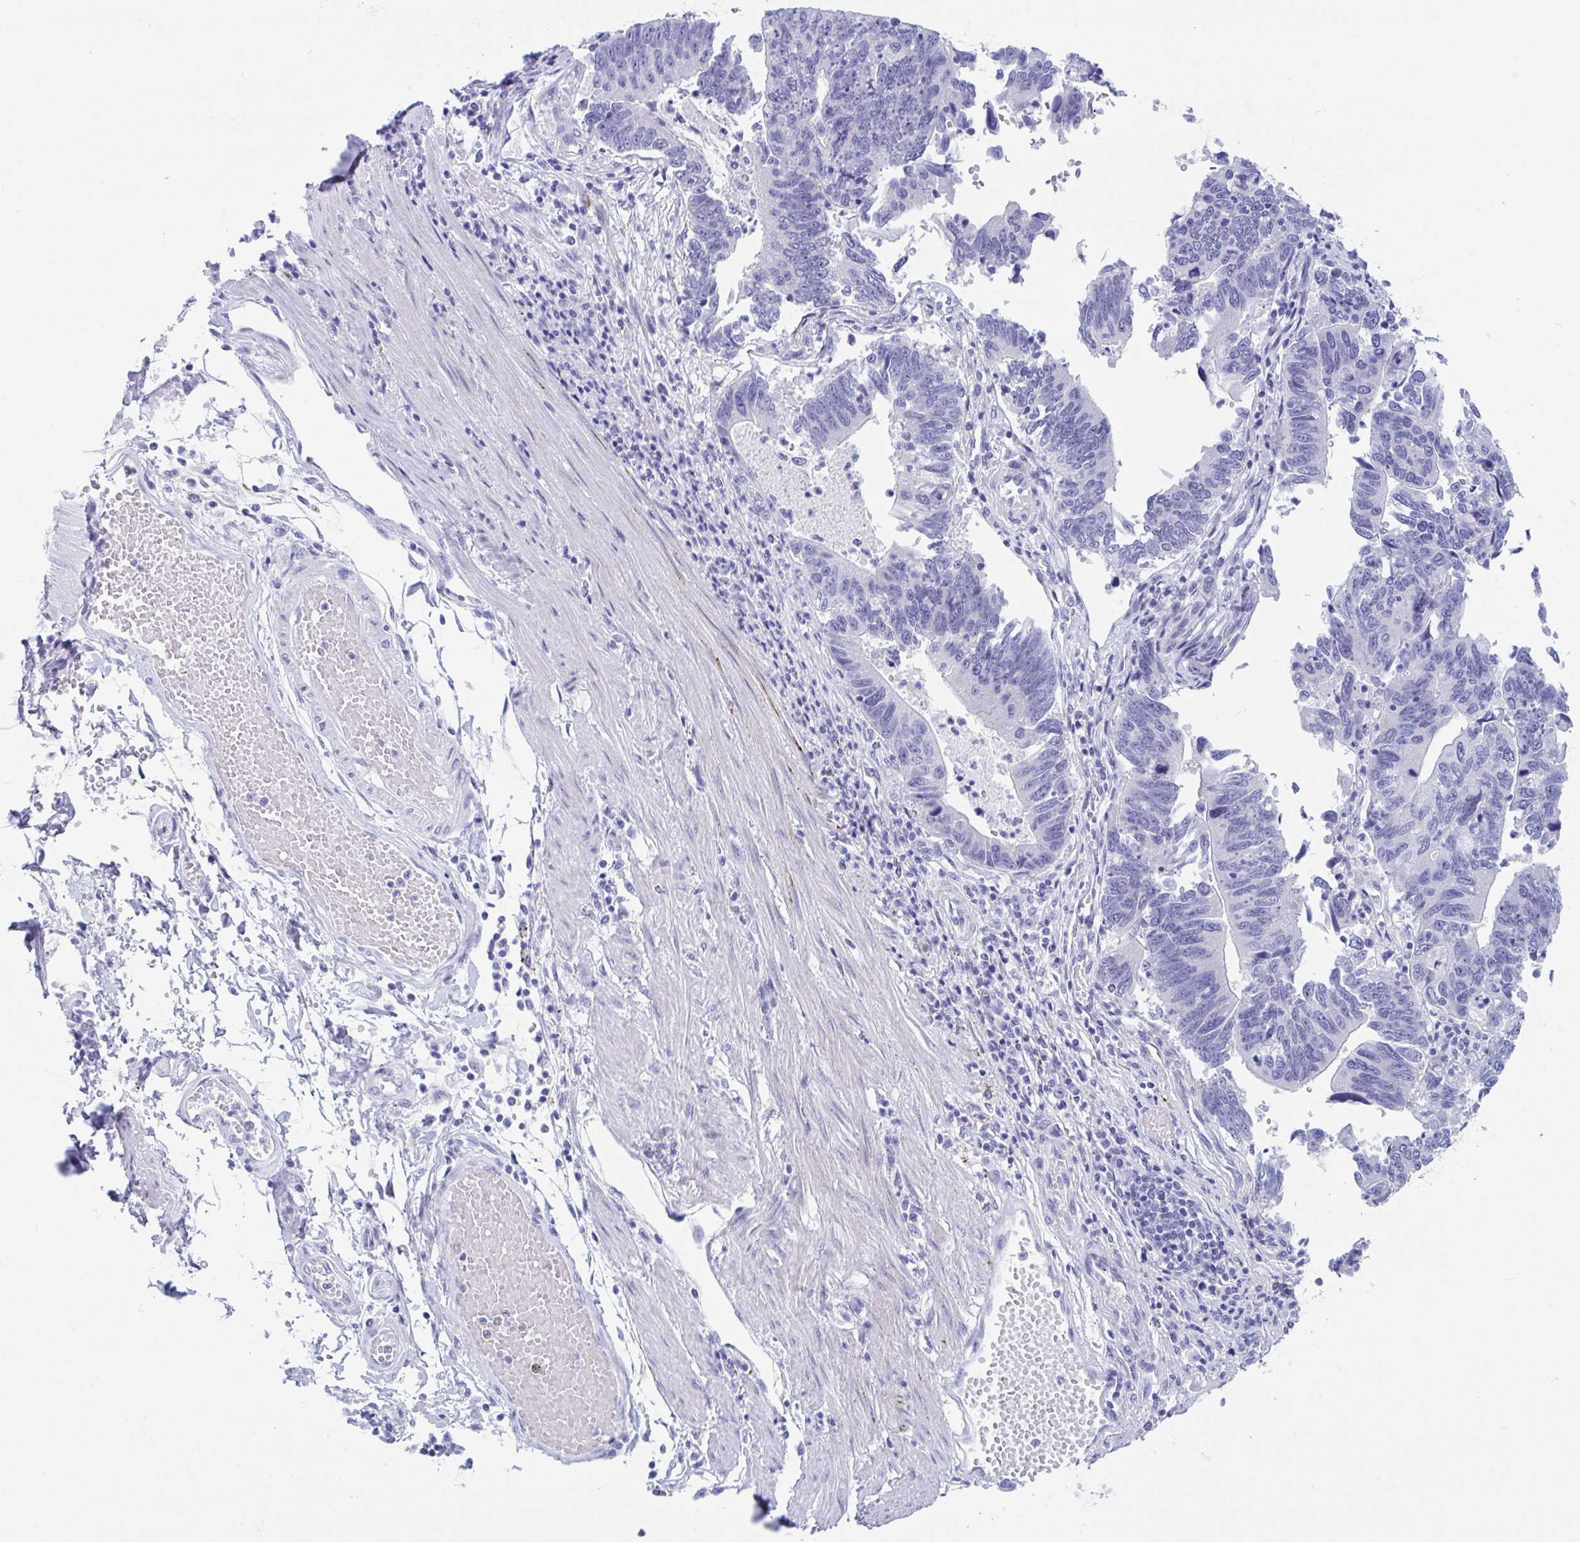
{"staining": {"intensity": "negative", "quantity": "none", "location": "none"}, "tissue": "stomach cancer", "cell_type": "Tumor cells", "image_type": "cancer", "snomed": [{"axis": "morphology", "description": "Adenocarcinoma, NOS"}, {"axis": "topography", "description": "Stomach"}], "caption": "Immunohistochemistry (IHC) histopathology image of stomach cancer (adenocarcinoma) stained for a protein (brown), which displays no expression in tumor cells. The staining was performed using DAB to visualize the protein expression in brown, while the nuclei were stained in blue with hematoxylin (Magnification: 20x).", "gene": "TTC30B", "patient": {"sex": "male", "age": 59}}